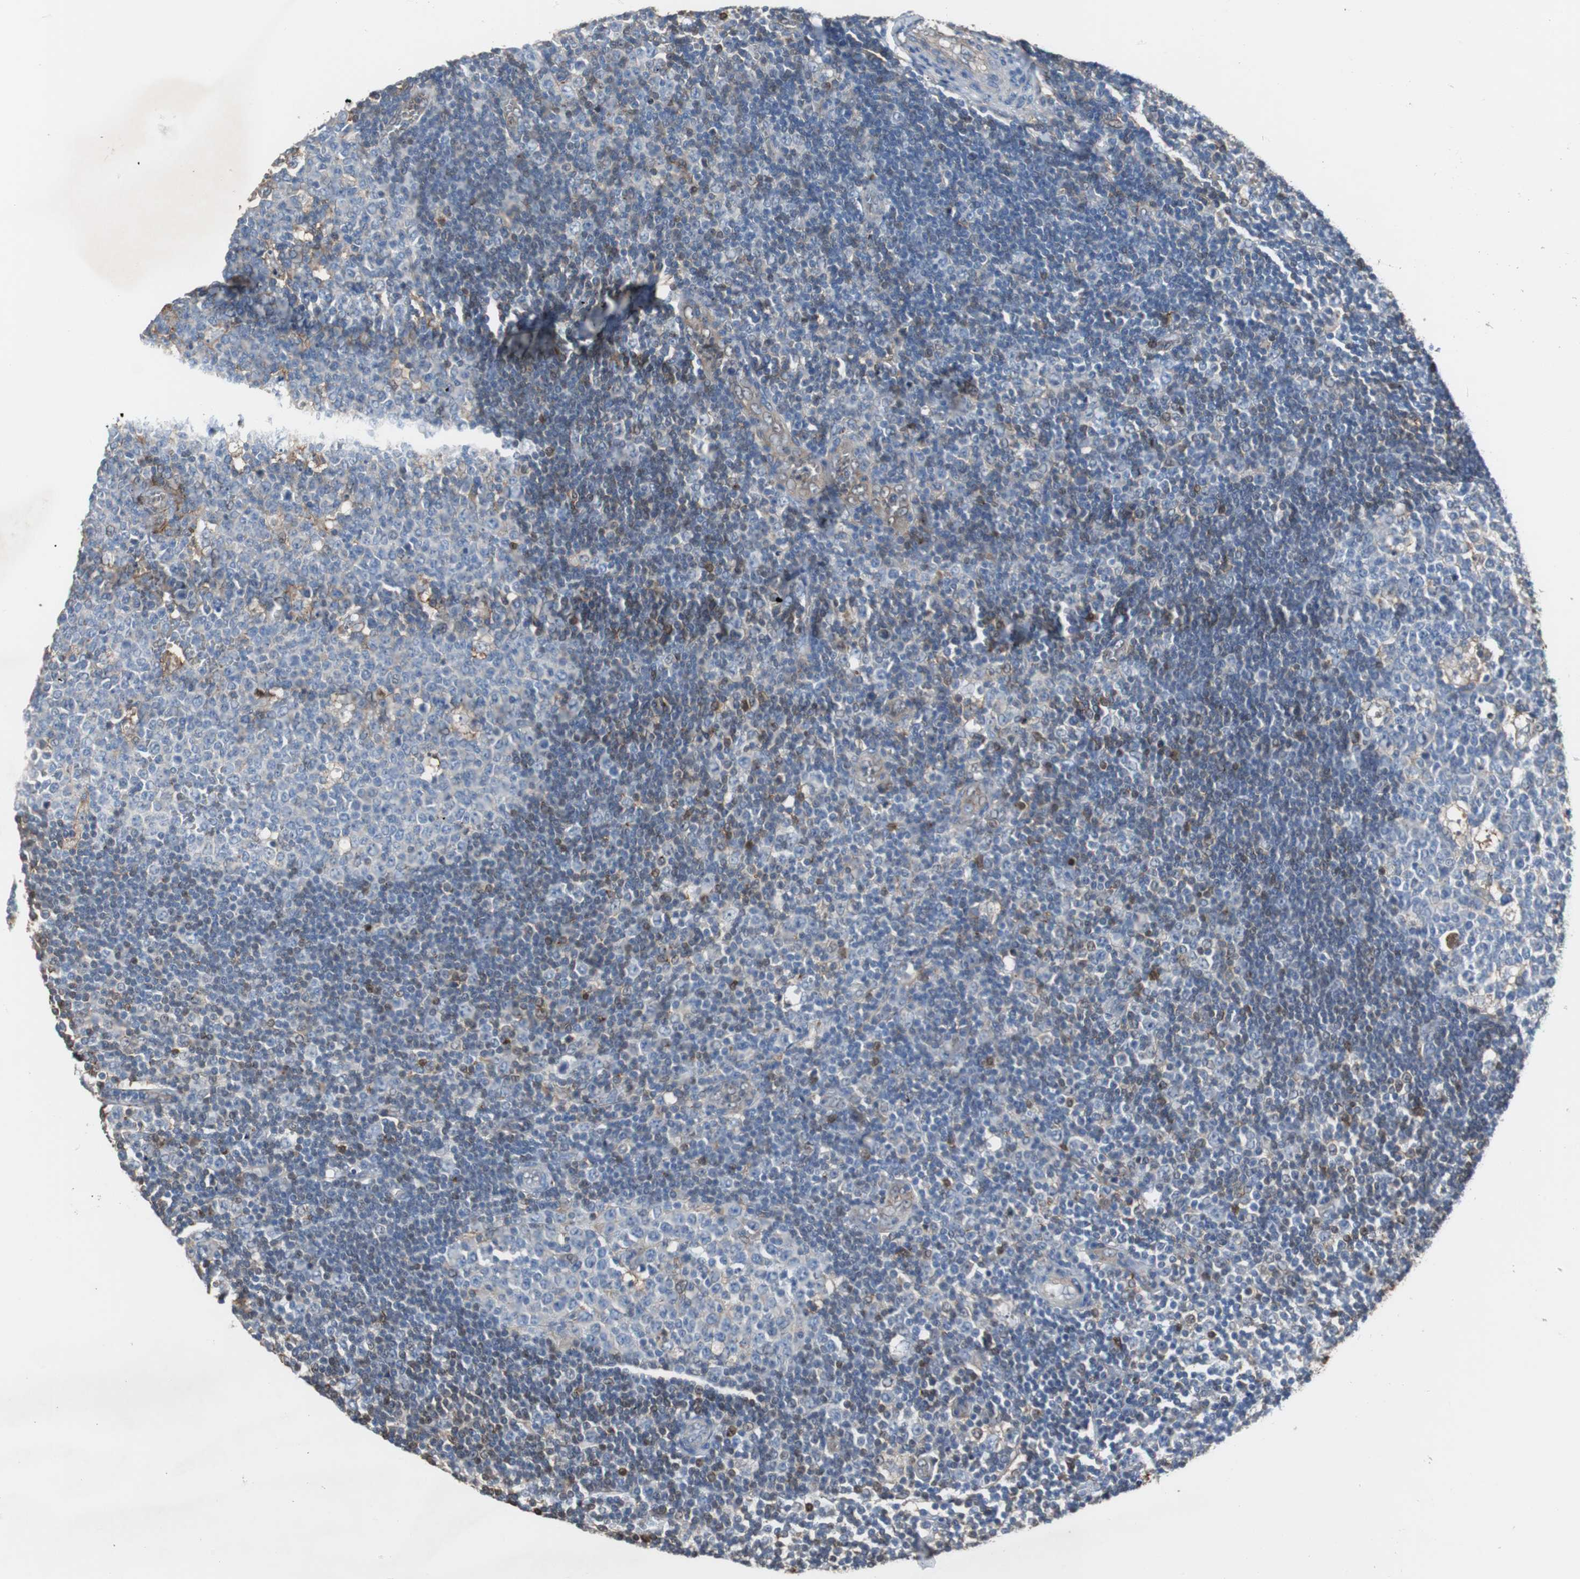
{"staining": {"intensity": "weak", "quantity": "<25%", "location": "cytoplasmic/membranous"}, "tissue": "lymph node", "cell_type": "Germinal center cells", "image_type": "normal", "snomed": [{"axis": "morphology", "description": "Normal tissue, NOS"}, {"axis": "topography", "description": "Lymph node"}, {"axis": "topography", "description": "Salivary gland"}], "caption": "Photomicrograph shows no protein positivity in germinal center cells of benign lymph node.", "gene": "ANXA4", "patient": {"sex": "male", "age": 8}}